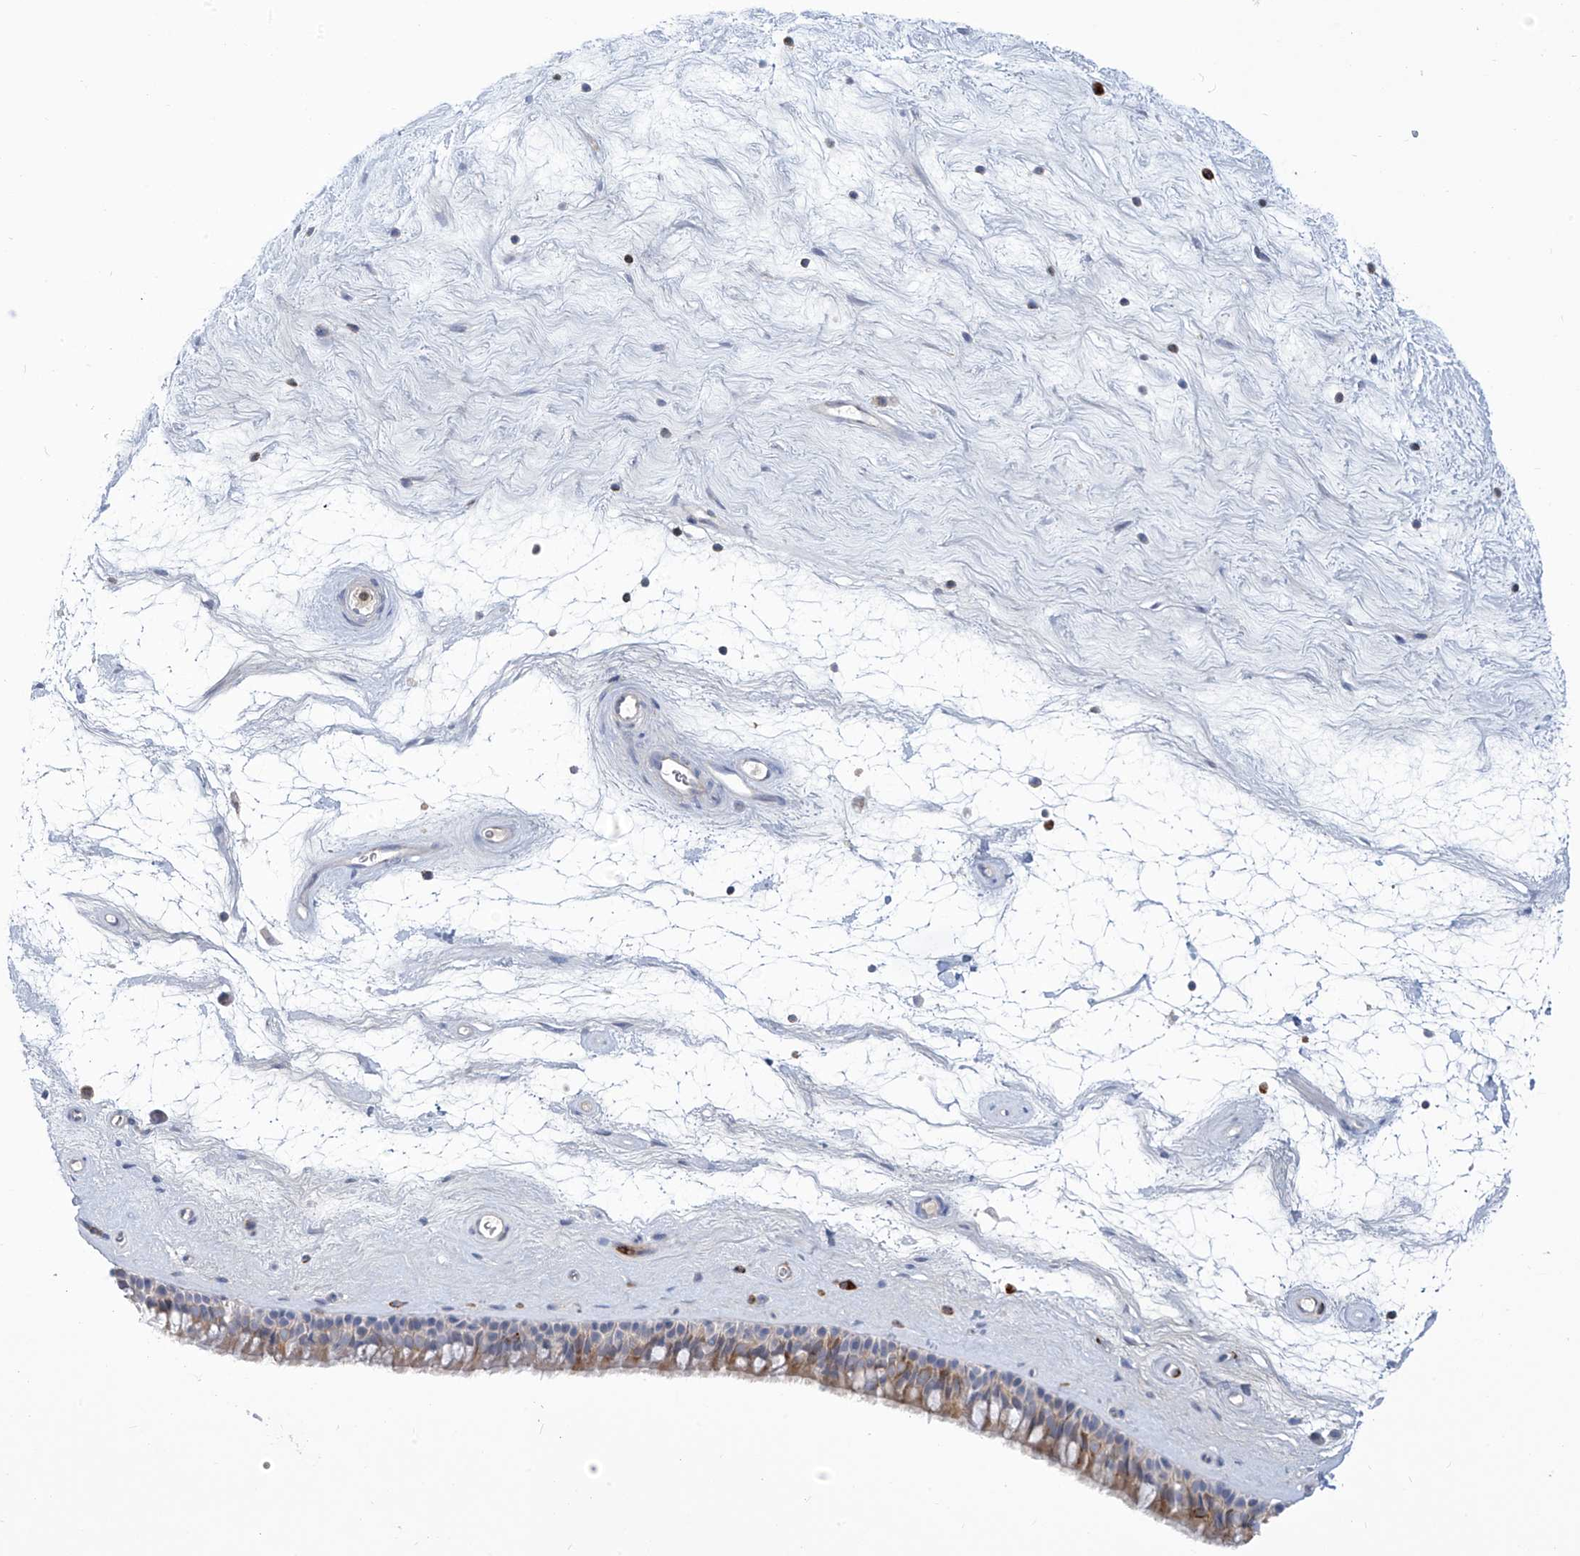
{"staining": {"intensity": "moderate", "quantity": "25%-75%", "location": "cytoplasmic/membranous"}, "tissue": "nasopharynx", "cell_type": "Respiratory epithelial cells", "image_type": "normal", "snomed": [{"axis": "morphology", "description": "Normal tissue, NOS"}, {"axis": "topography", "description": "Nasopharynx"}], "caption": "Moderate cytoplasmic/membranous protein expression is present in approximately 25%-75% of respiratory epithelial cells in nasopharynx.", "gene": "IBA57", "patient": {"sex": "male", "age": 64}}